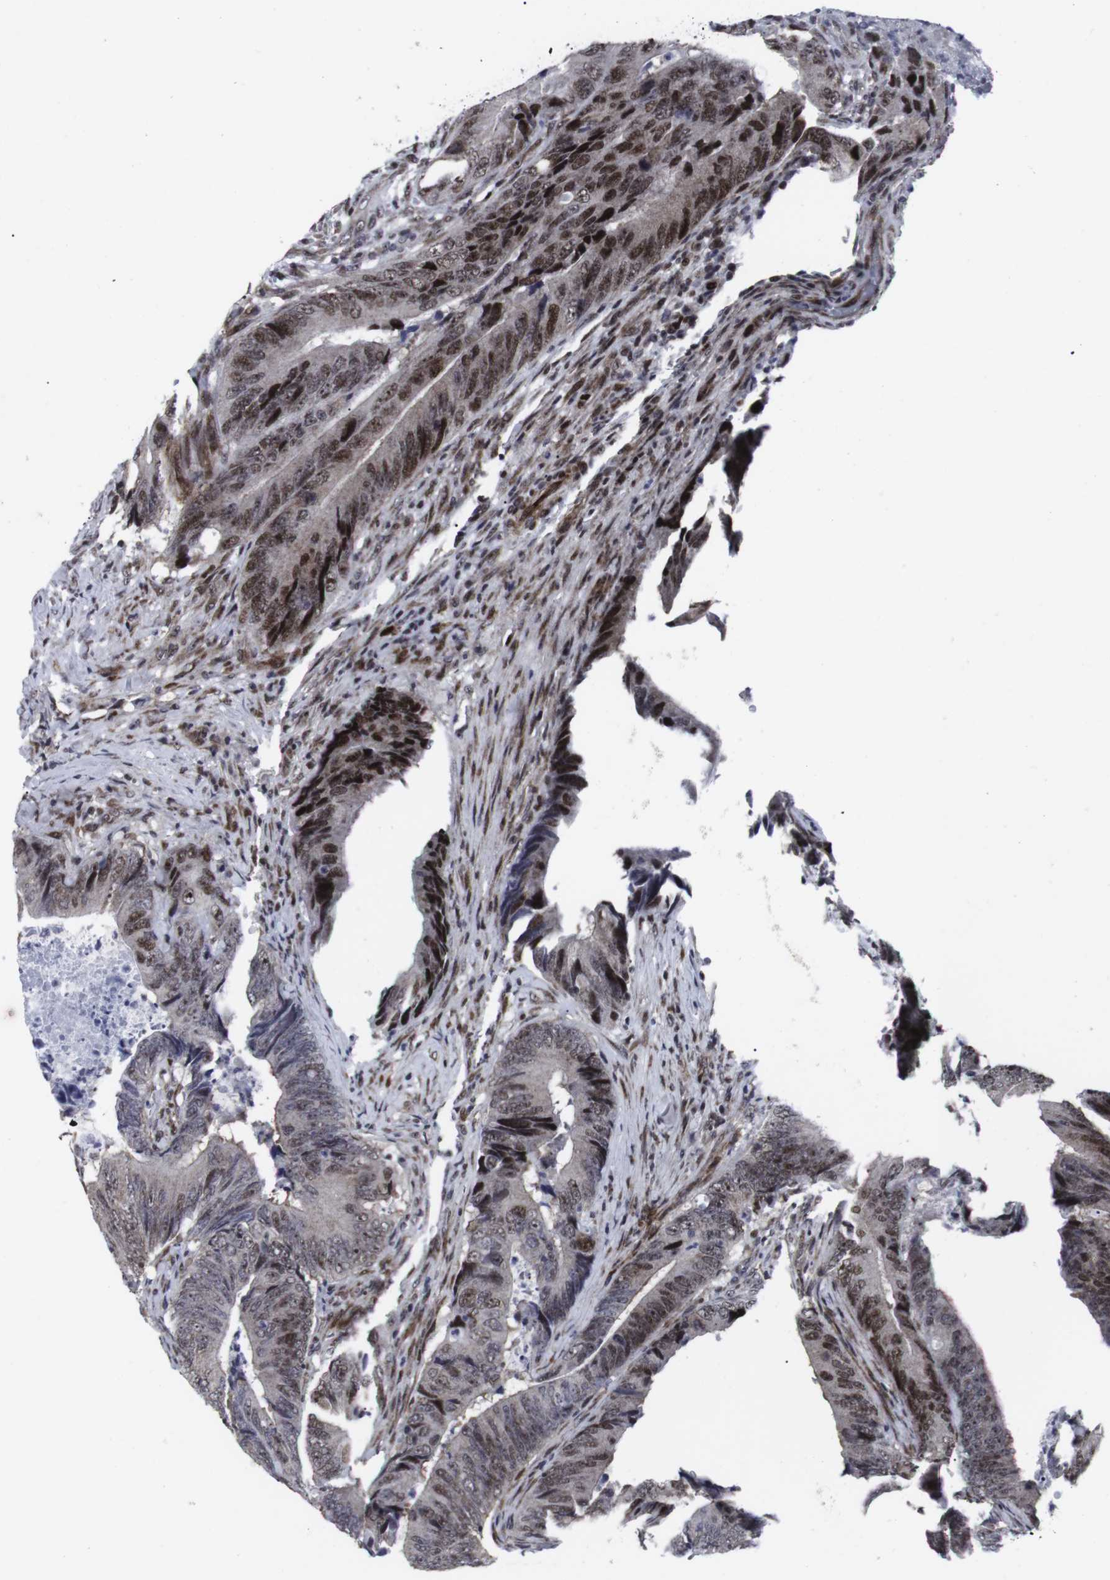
{"staining": {"intensity": "moderate", "quantity": "25%-75%", "location": "nuclear"}, "tissue": "colorectal cancer", "cell_type": "Tumor cells", "image_type": "cancer", "snomed": [{"axis": "morphology", "description": "Normal tissue, NOS"}, {"axis": "morphology", "description": "Adenocarcinoma, NOS"}, {"axis": "topography", "description": "Colon"}], "caption": "Tumor cells exhibit moderate nuclear staining in about 25%-75% of cells in colorectal cancer (adenocarcinoma).", "gene": "MLH1", "patient": {"sex": "male", "age": 56}}